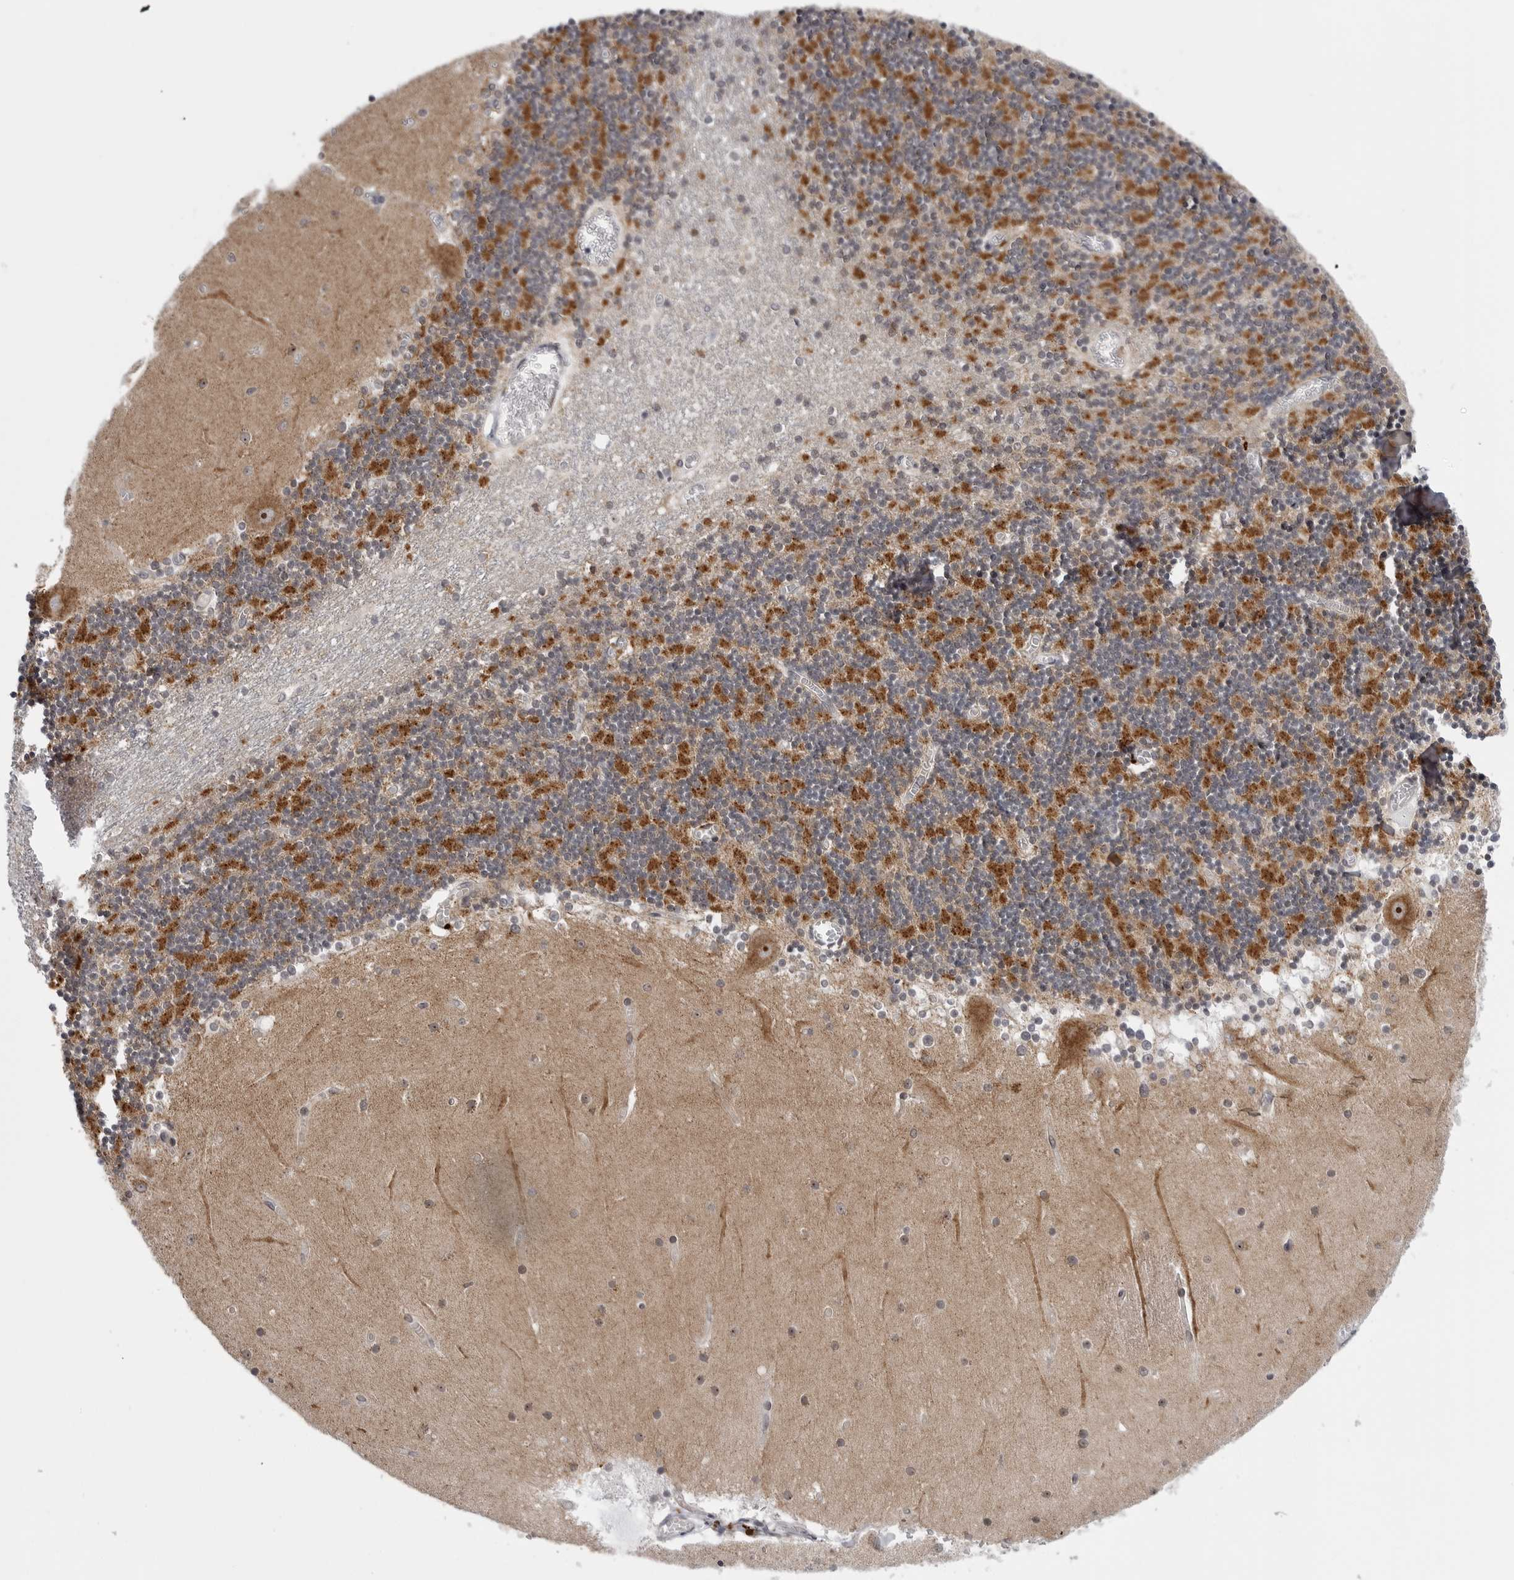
{"staining": {"intensity": "moderate", "quantity": "<25%", "location": "cytoplasmic/membranous"}, "tissue": "cerebellum", "cell_type": "Cells in granular layer", "image_type": "normal", "snomed": [{"axis": "morphology", "description": "Normal tissue, NOS"}, {"axis": "topography", "description": "Cerebellum"}], "caption": "Immunohistochemistry (IHC) of normal cerebellum shows low levels of moderate cytoplasmic/membranous positivity in approximately <25% of cells in granular layer.", "gene": "CDK20", "patient": {"sex": "female", "age": 28}}